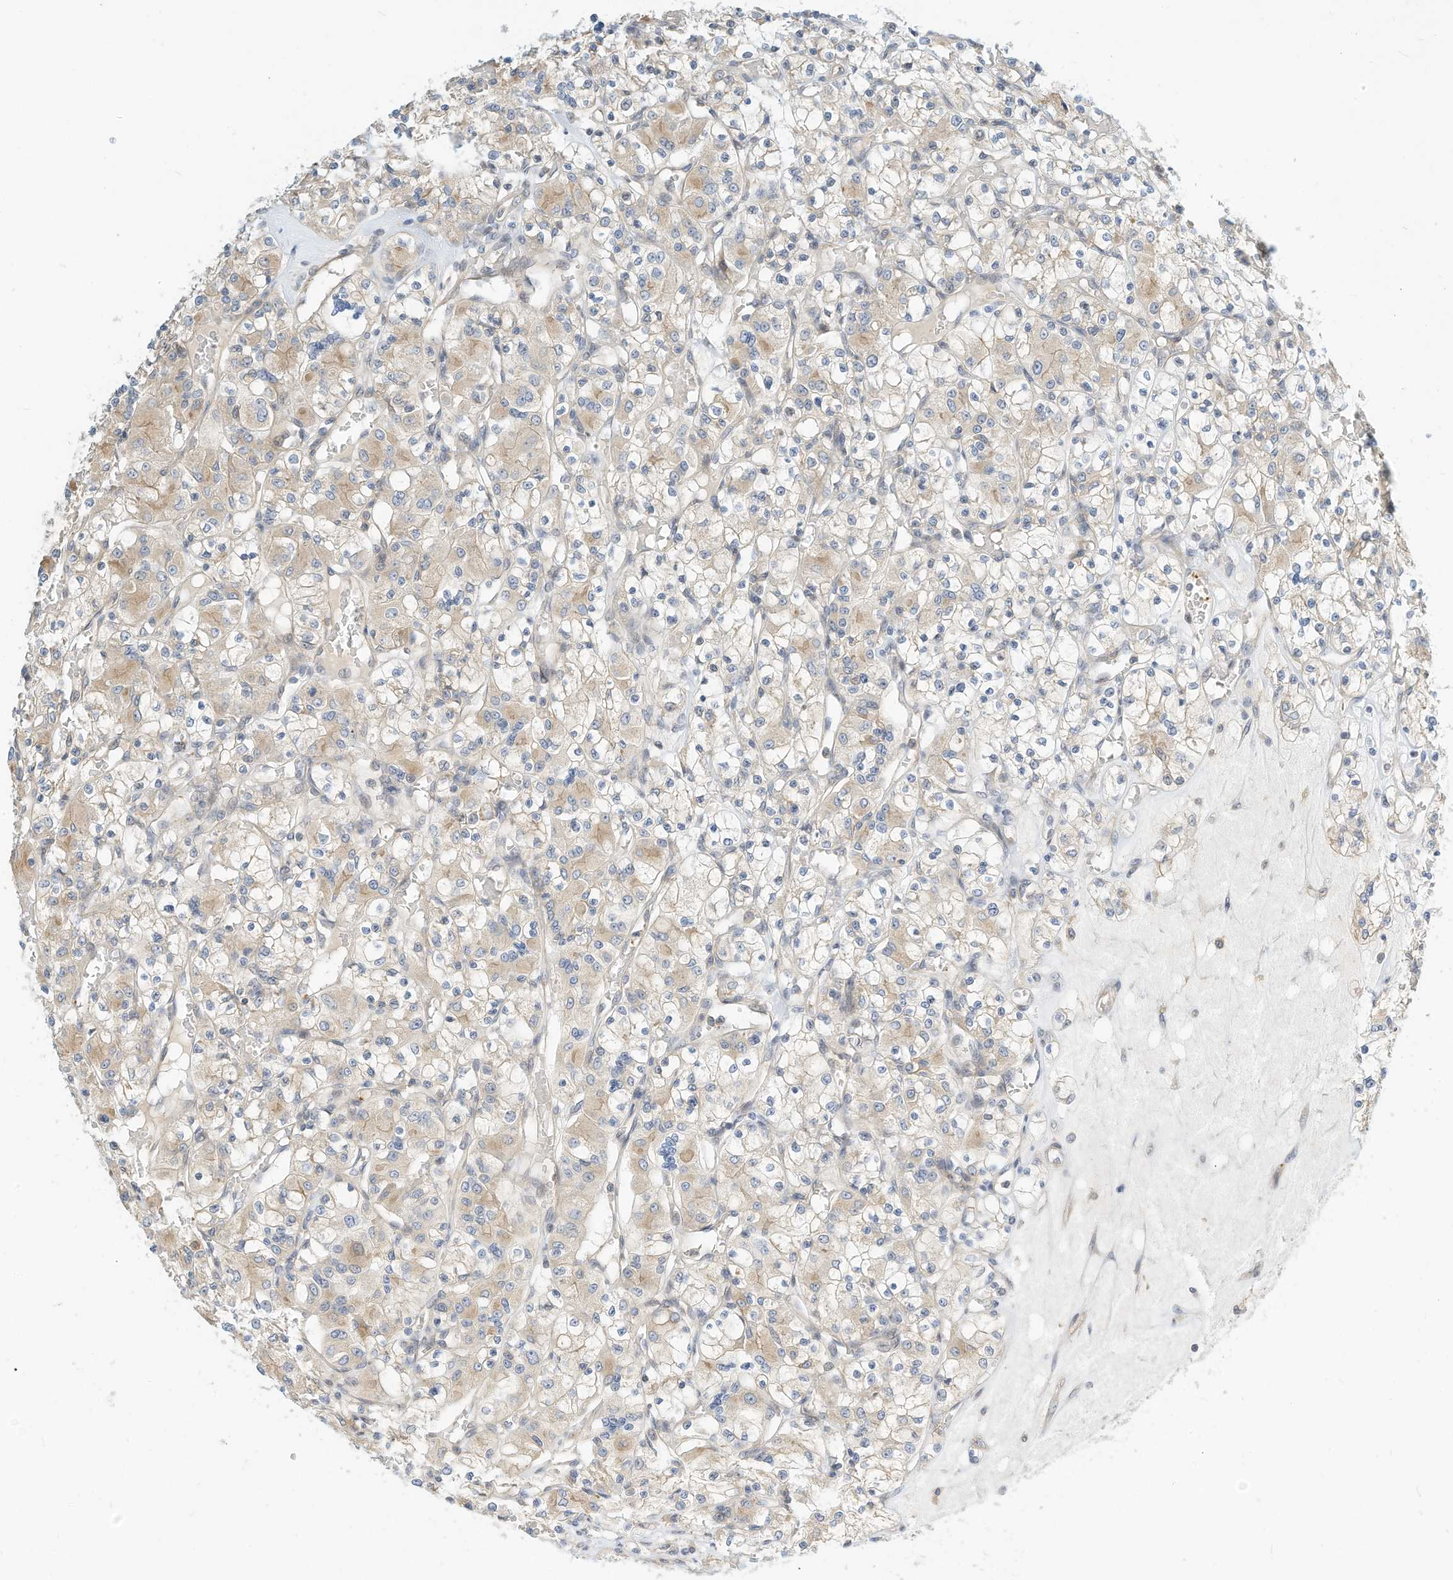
{"staining": {"intensity": "weak", "quantity": "25%-75%", "location": "cytoplasmic/membranous"}, "tissue": "renal cancer", "cell_type": "Tumor cells", "image_type": "cancer", "snomed": [{"axis": "morphology", "description": "Adenocarcinoma, NOS"}, {"axis": "topography", "description": "Kidney"}], "caption": "Weak cytoplasmic/membranous protein expression is seen in approximately 25%-75% of tumor cells in adenocarcinoma (renal).", "gene": "OFD1", "patient": {"sex": "female", "age": 59}}